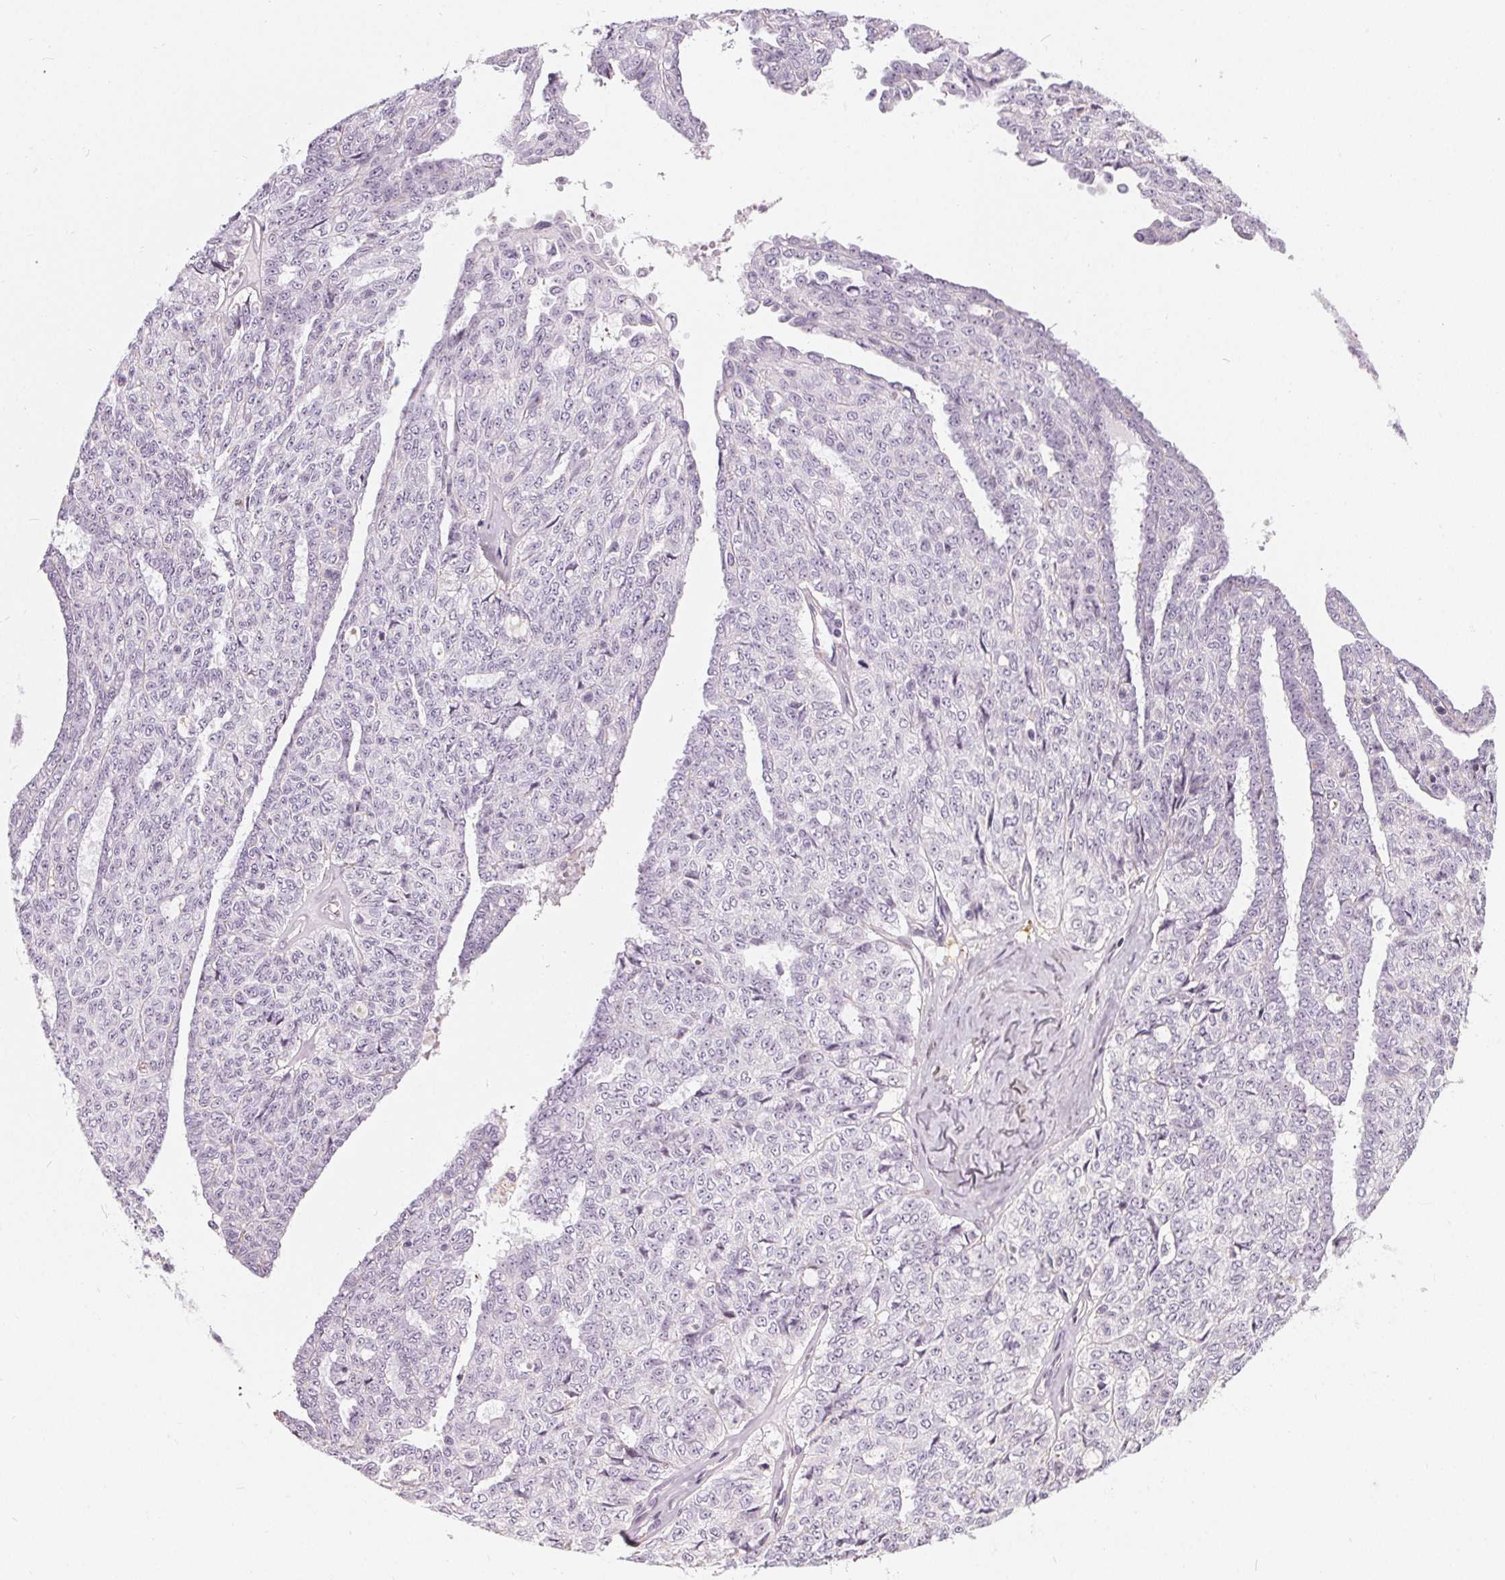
{"staining": {"intensity": "negative", "quantity": "none", "location": "none"}, "tissue": "ovarian cancer", "cell_type": "Tumor cells", "image_type": "cancer", "snomed": [{"axis": "morphology", "description": "Cystadenocarcinoma, serous, NOS"}, {"axis": "topography", "description": "Ovary"}], "caption": "This is an immunohistochemistry photomicrograph of human ovarian cancer (serous cystadenocarcinoma). There is no positivity in tumor cells.", "gene": "HOPX", "patient": {"sex": "female", "age": 71}}